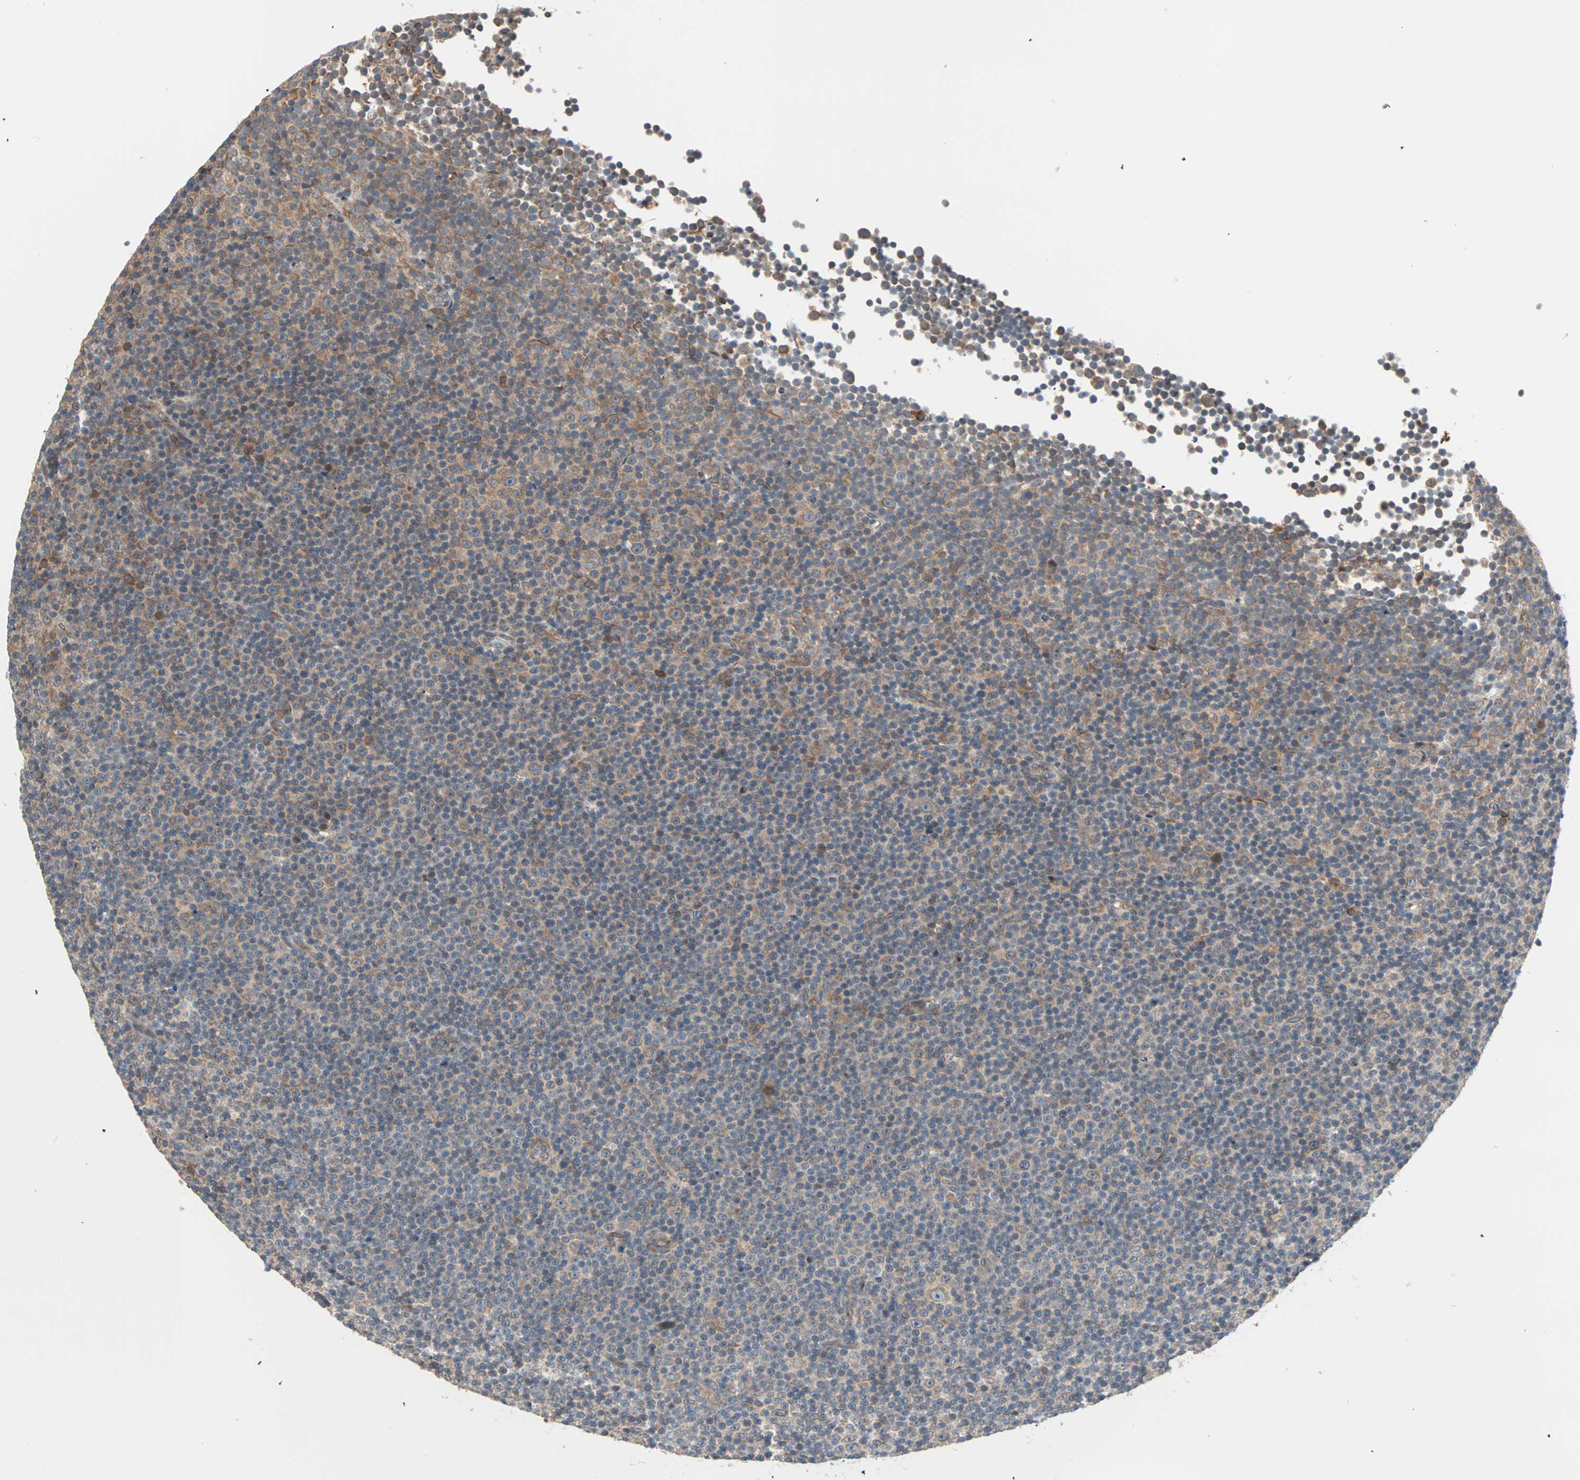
{"staining": {"intensity": "moderate", "quantity": "25%-75%", "location": "cytoplasmic/membranous"}, "tissue": "lymphoma", "cell_type": "Tumor cells", "image_type": "cancer", "snomed": [{"axis": "morphology", "description": "Malignant lymphoma, non-Hodgkin's type, Low grade"}, {"axis": "topography", "description": "Lymph node"}], "caption": "Lymphoma was stained to show a protein in brown. There is medium levels of moderate cytoplasmic/membranous expression in about 25%-75% of tumor cells.", "gene": "SAR1A", "patient": {"sex": "female", "age": 67}}